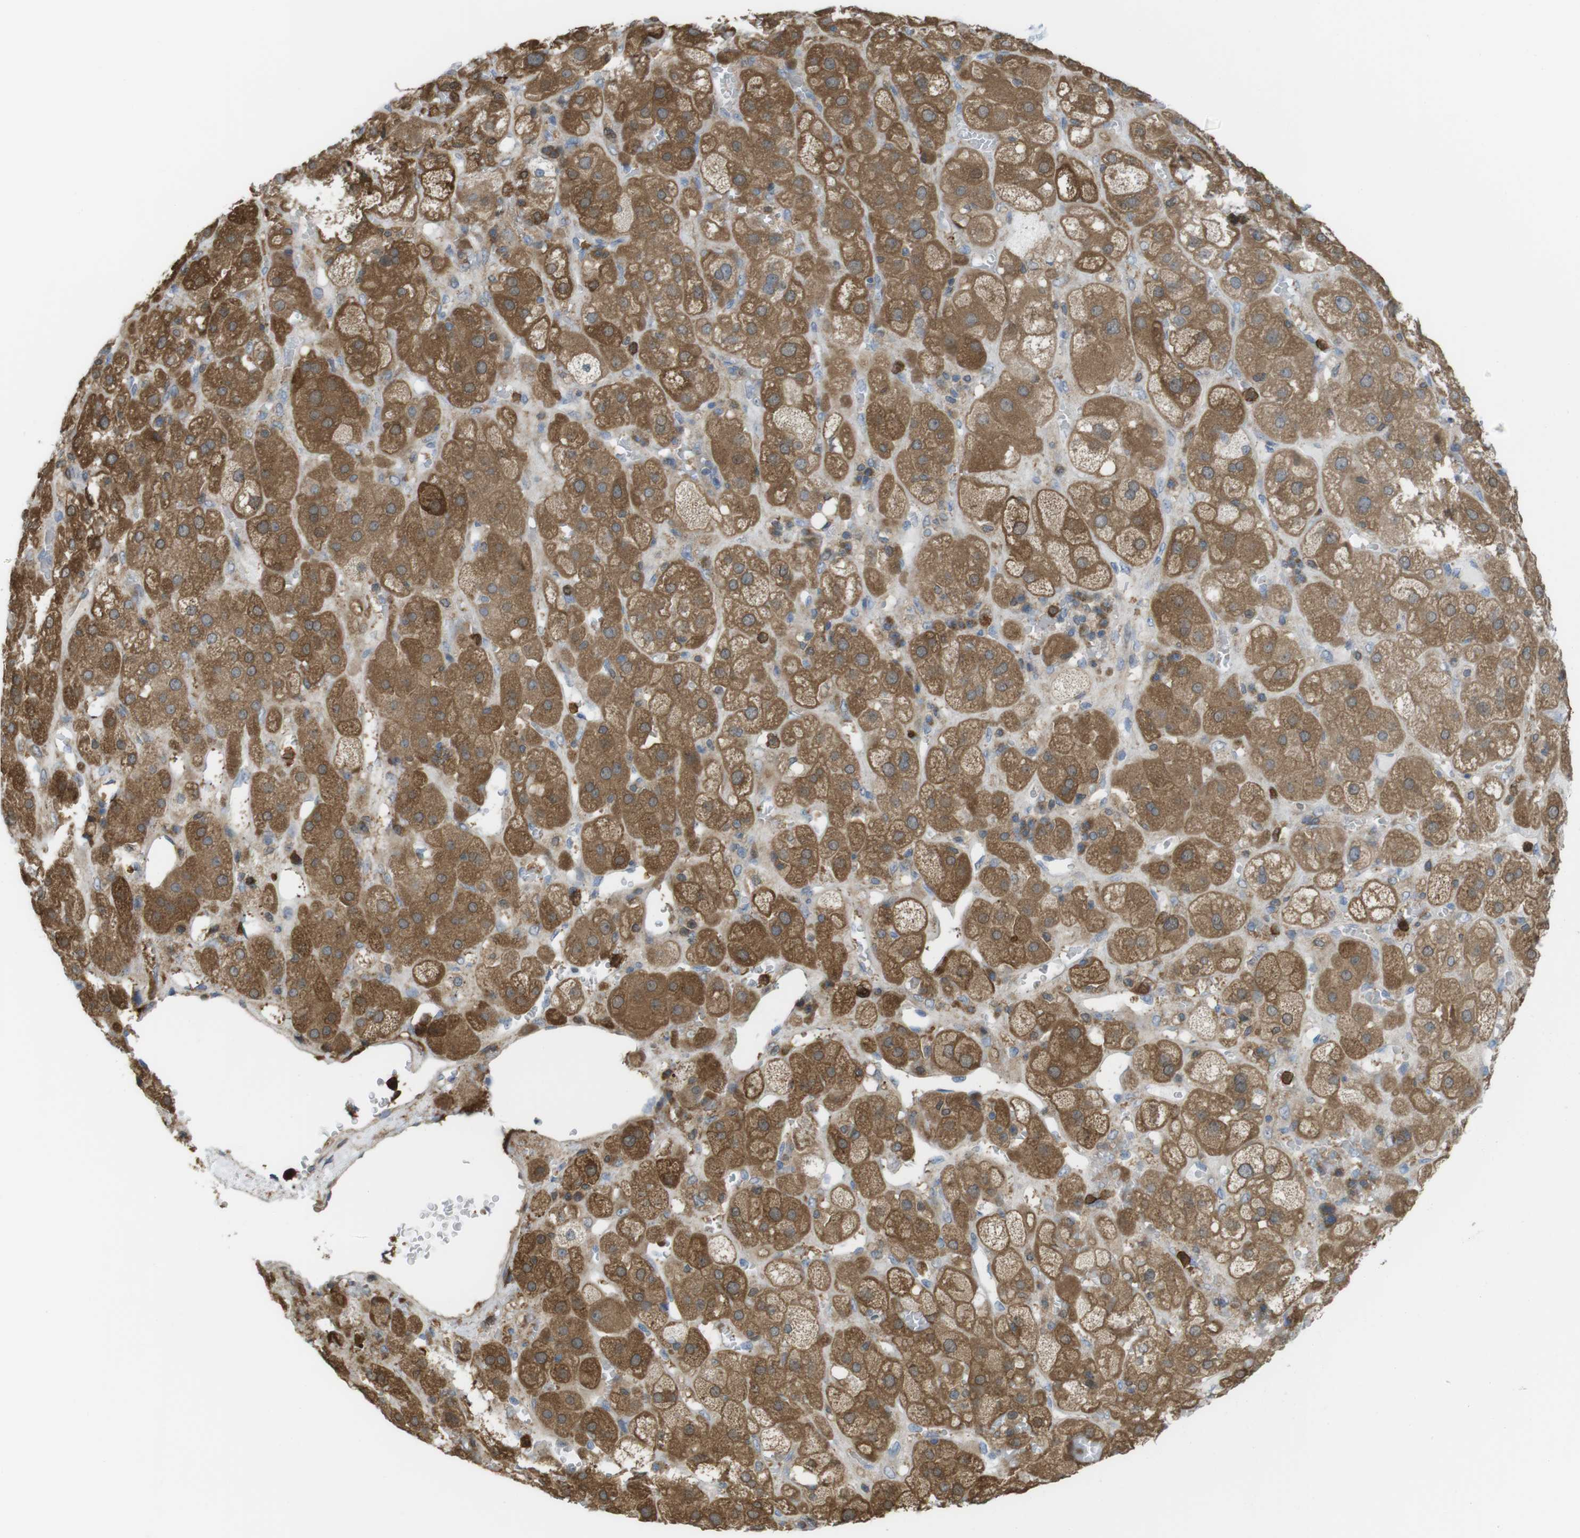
{"staining": {"intensity": "moderate", "quantity": ">75%", "location": "cytoplasmic/membranous"}, "tissue": "adrenal gland", "cell_type": "Glandular cells", "image_type": "normal", "snomed": [{"axis": "morphology", "description": "Normal tissue, NOS"}, {"axis": "topography", "description": "Adrenal gland"}], "caption": "A micrograph showing moderate cytoplasmic/membranous expression in about >75% of glandular cells in normal adrenal gland, as visualized by brown immunohistochemical staining.", "gene": "PRKCD", "patient": {"sex": "female", "age": 47}}